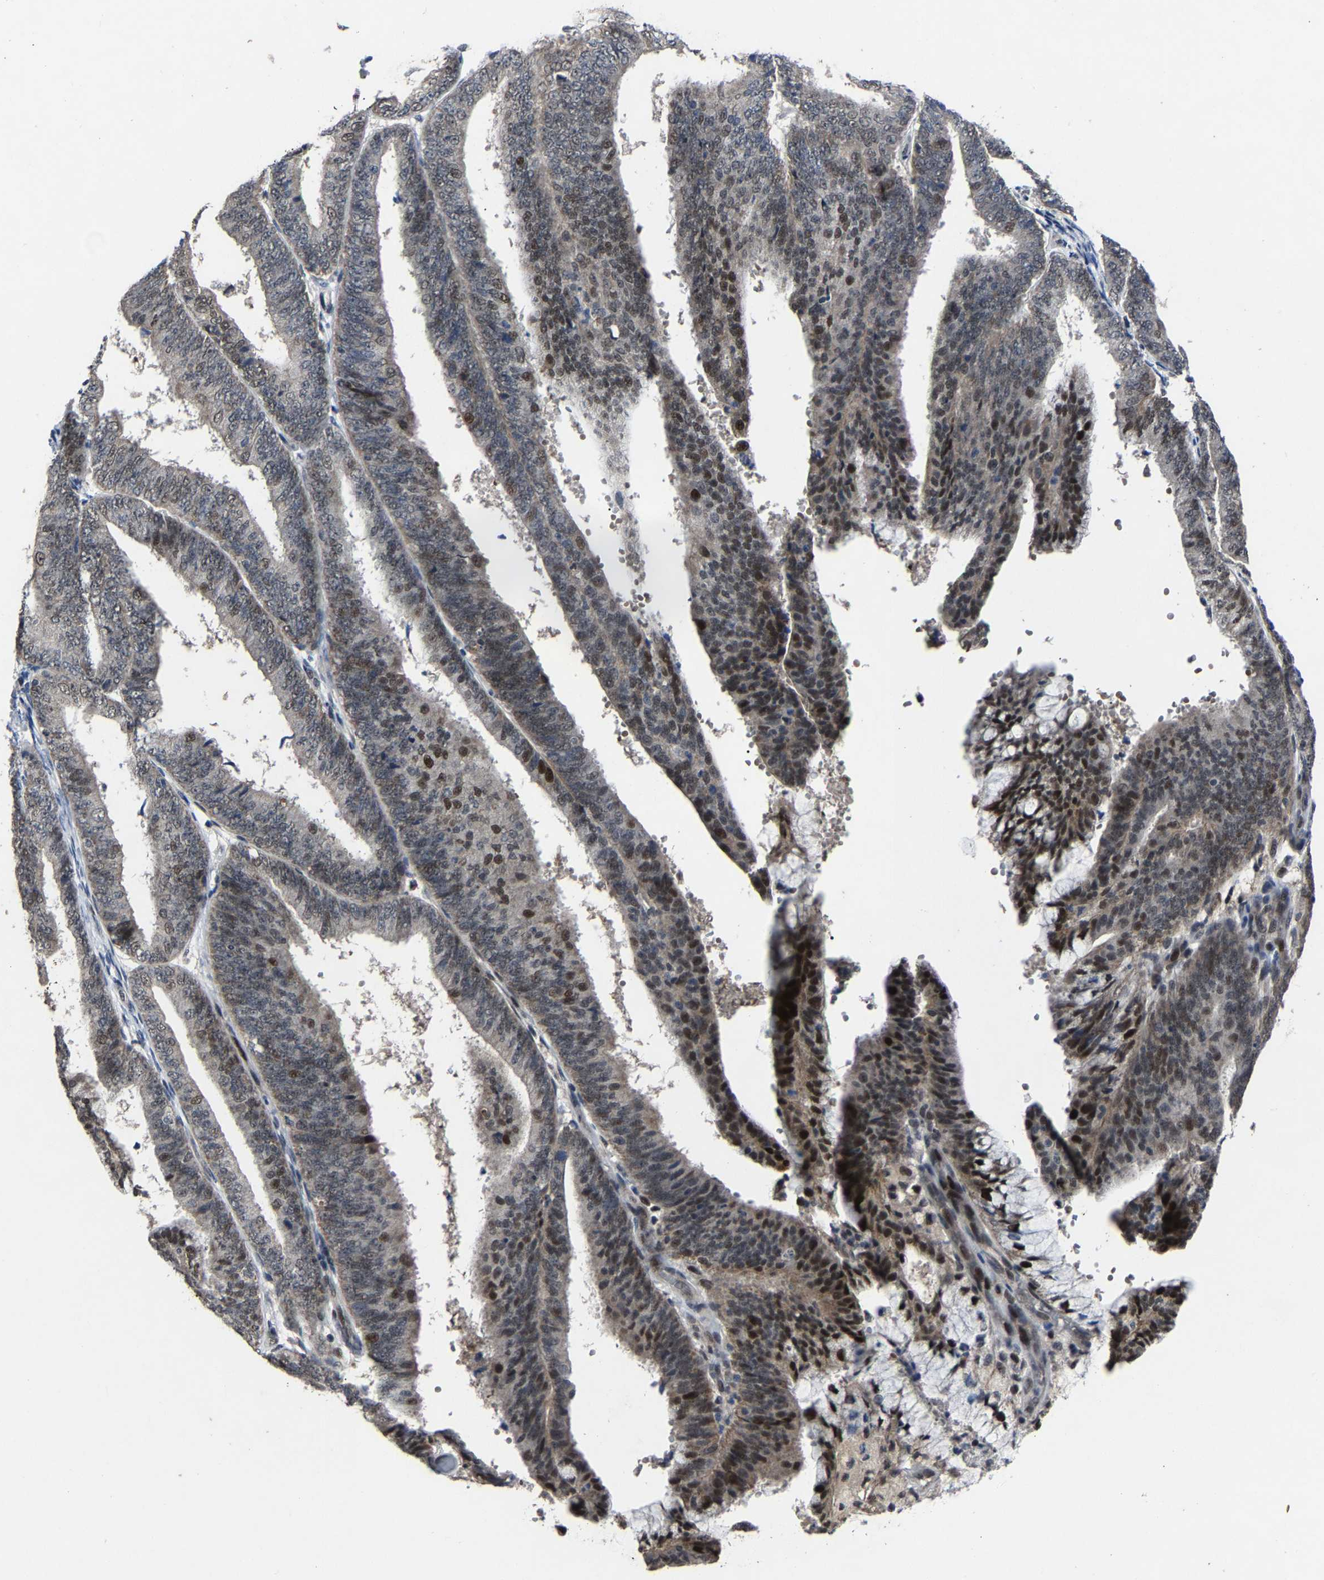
{"staining": {"intensity": "strong", "quantity": "<25%", "location": "nuclear"}, "tissue": "endometrial cancer", "cell_type": "Tumor cells", "image_type": "cancer", "snomed": [{"axis": "morphology", "description": "Adenocarcinoma, NOS"}, {"axis": "topography", "description": "Endometrium"}], "caption": "Protein staining by IHC shows strong nuclear expression in approximately <25% of tumor cells in endometrial adenocarcinoma.", "gene": "LSM8", "patient": {"sex": "female", "age": 63}}